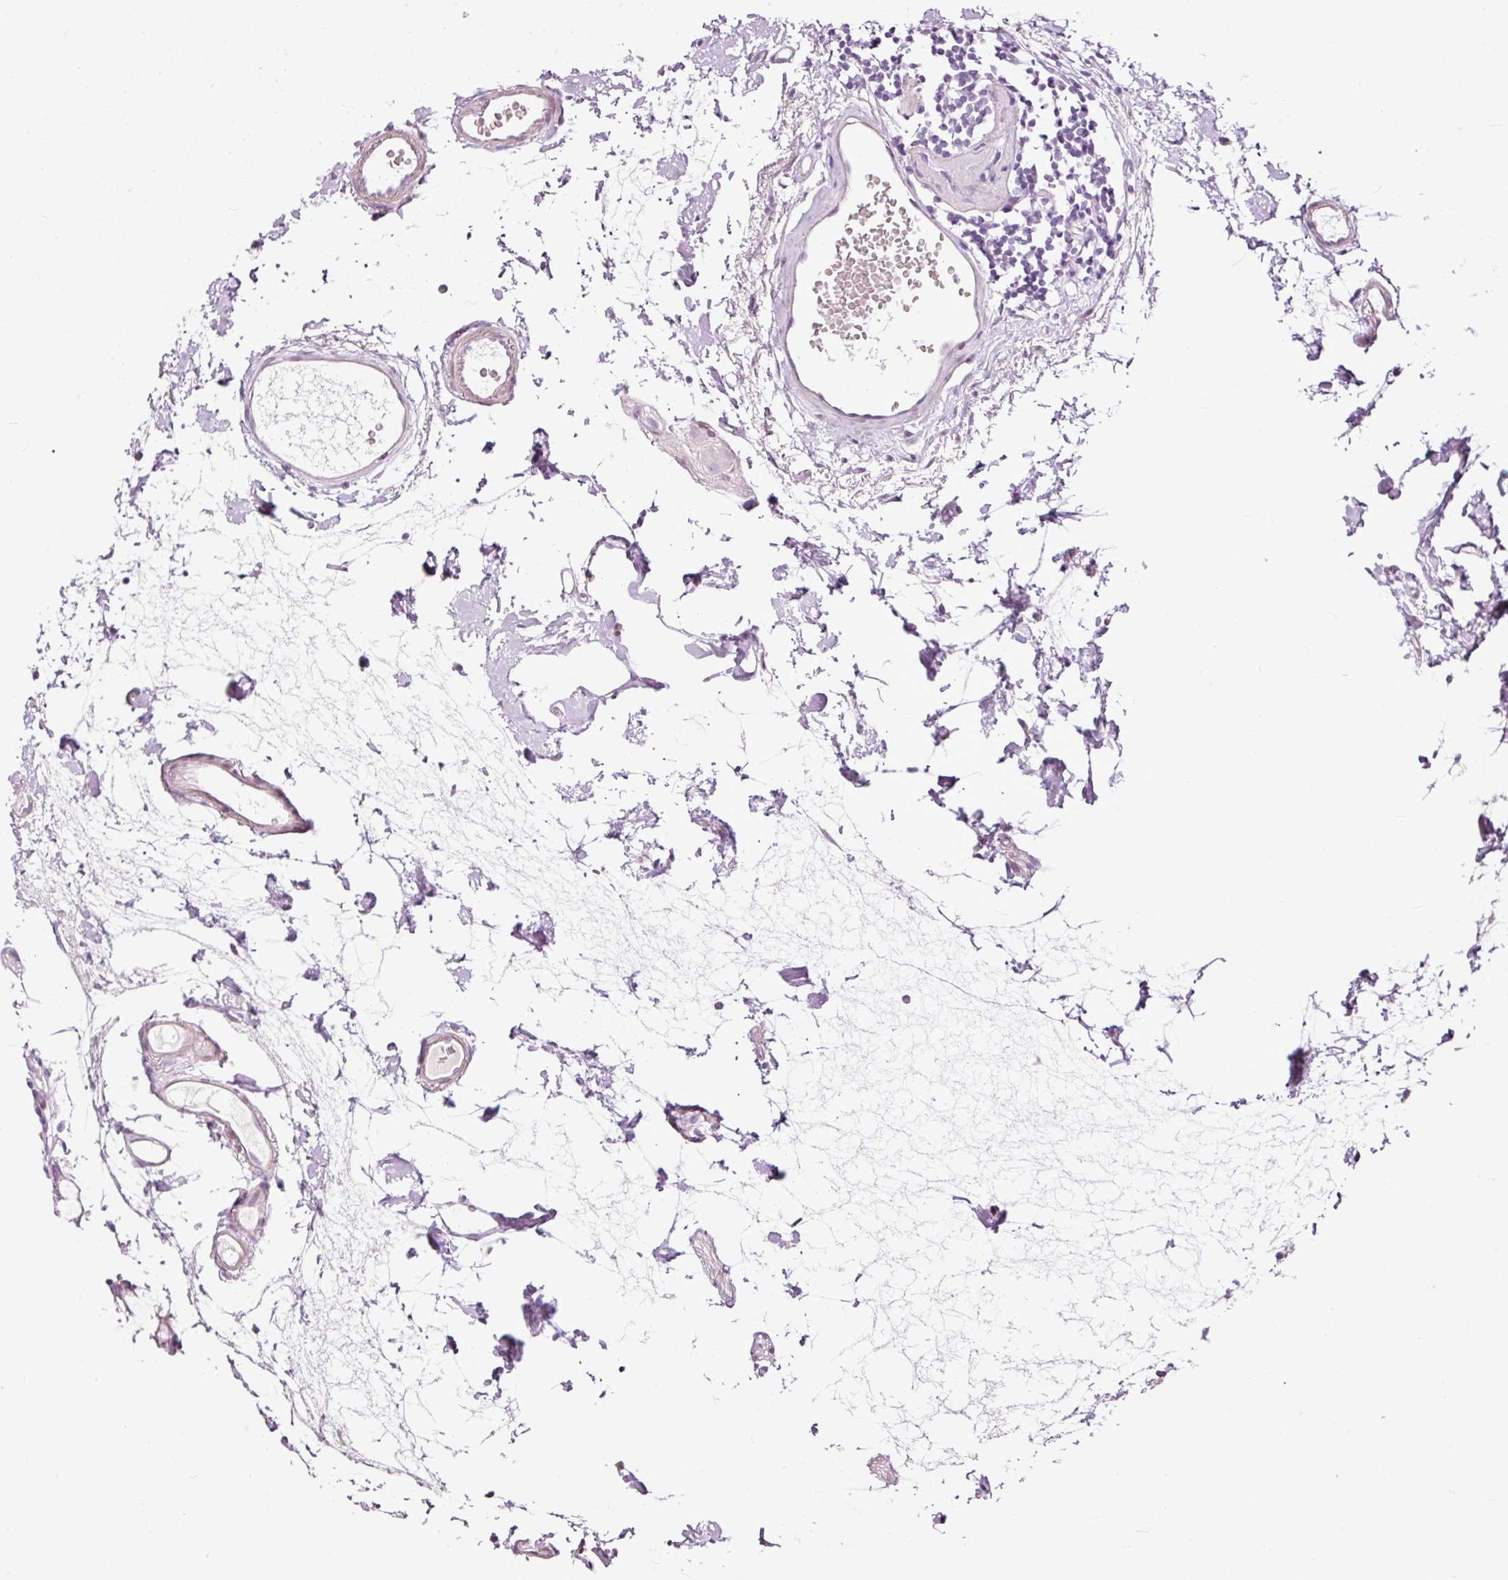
{"staining": {"intensity": "weak", "quantity": "25%-75%", "location": "cytoplasmic/membranous"}, "tissue": "colon", "cell_type": "Endothelial cells", "image_type": "normal", "snomed": [{"axis": "morphology", "description": "Normal tissue, NOS"}, {"axis": "topography", "description": "Colon"}], "caption": "A brown stain labels weak cytoplasmic/membranous expression of a protein in endothelial cells of unremarkable human colon. The protein is shown in brown color, while the nuclei are stained blue.", "gene": "FCRL4", "patient": {"sex": "female", "age": 84}}